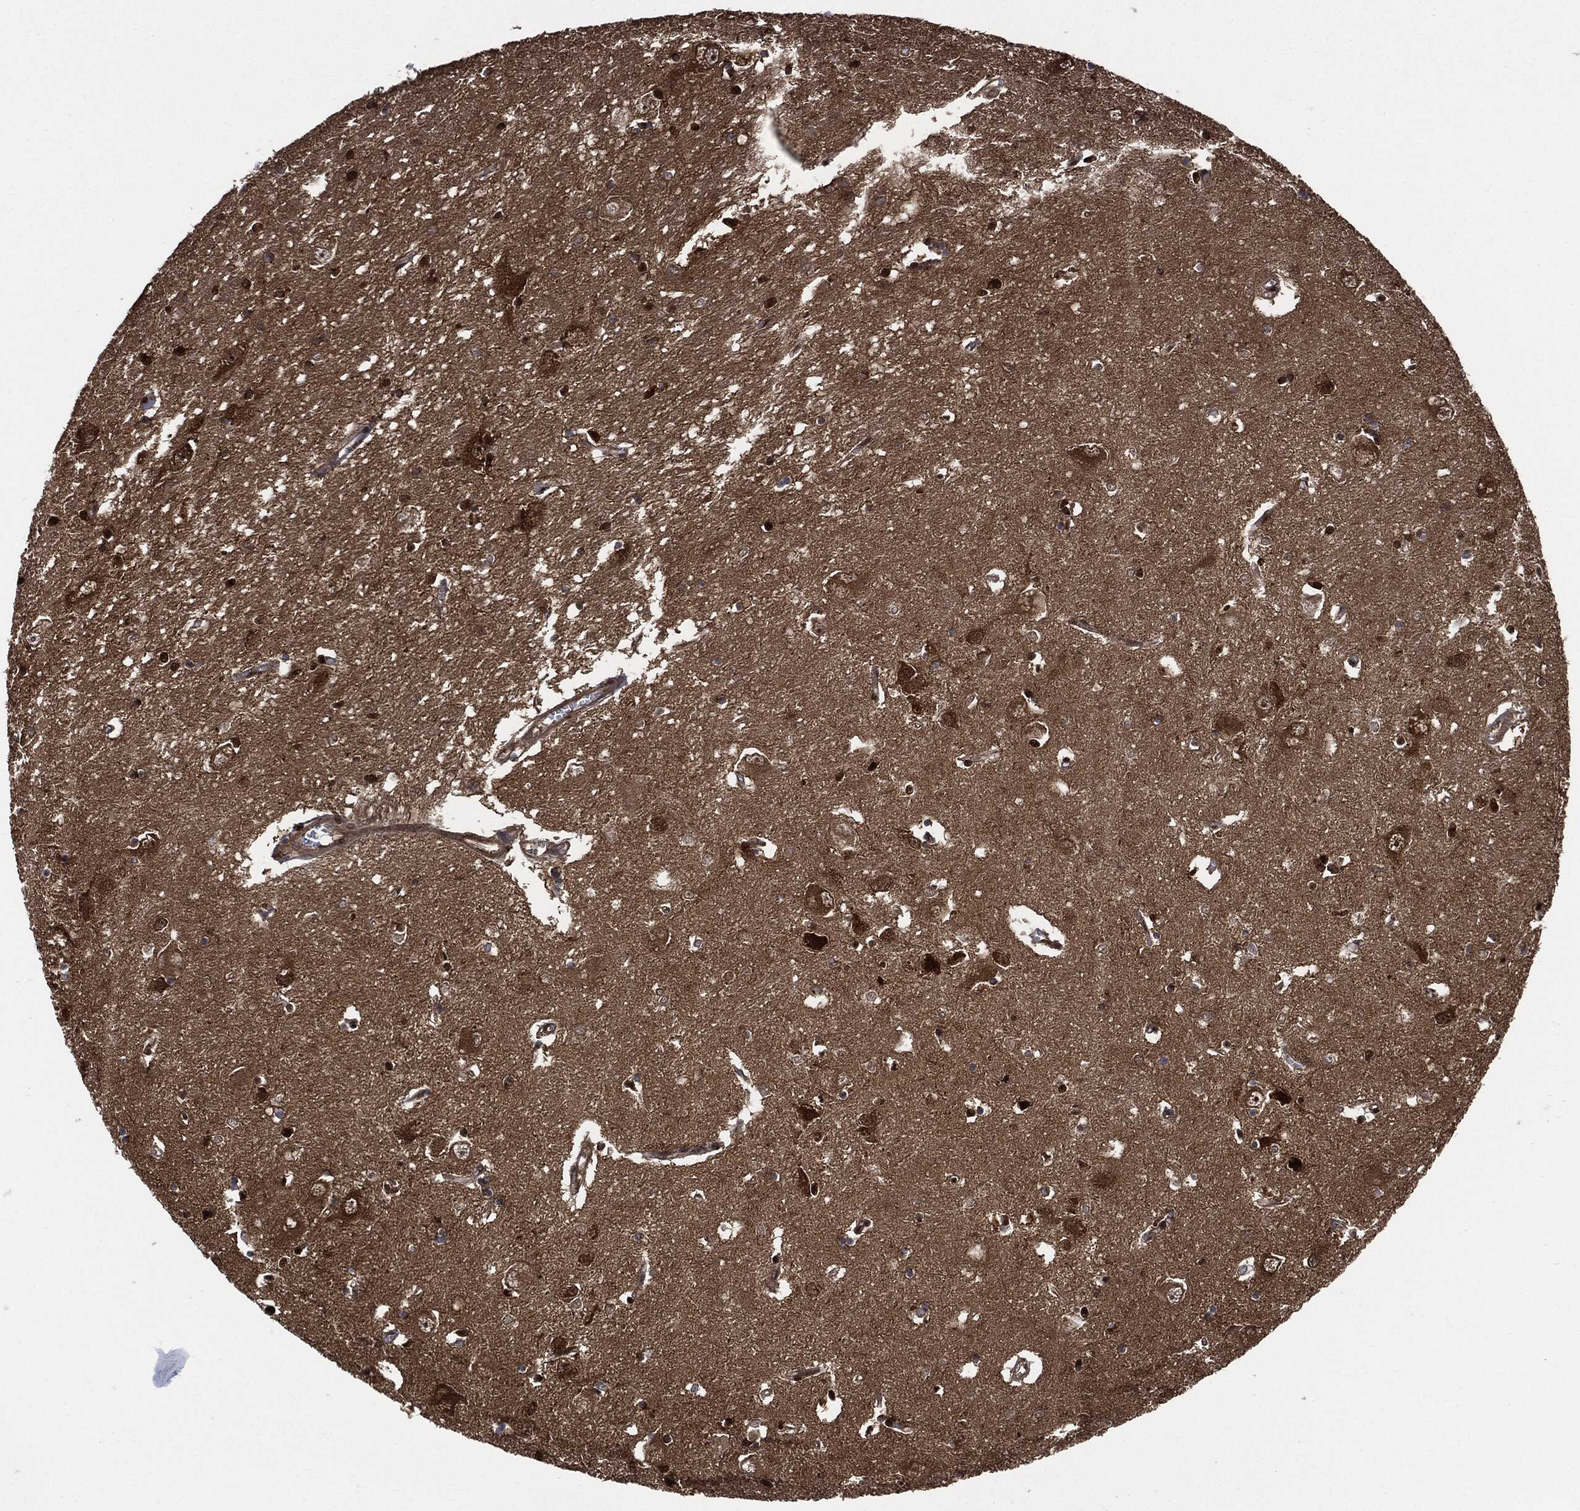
{"staining": {"intensity": "strong", "quantity": "<25%", "location": "nuclear"}, "tissue": "caudate", "cell_type": "Glial cells", "image_type": "normal", "snomed": [{"axis": "morphology", "description": "Normal tissue, NOS"}, {"axis": "topography", "description": "Lateral ventricle wall"}], "caption": "Protein expression analysis of benign human caudate reveals strong nuclear expression in approximately <25% of glial cells. Nuclei are stained in blue.", "gene": "DCTN1", "patient": {"sex": "male", "age": 54}}